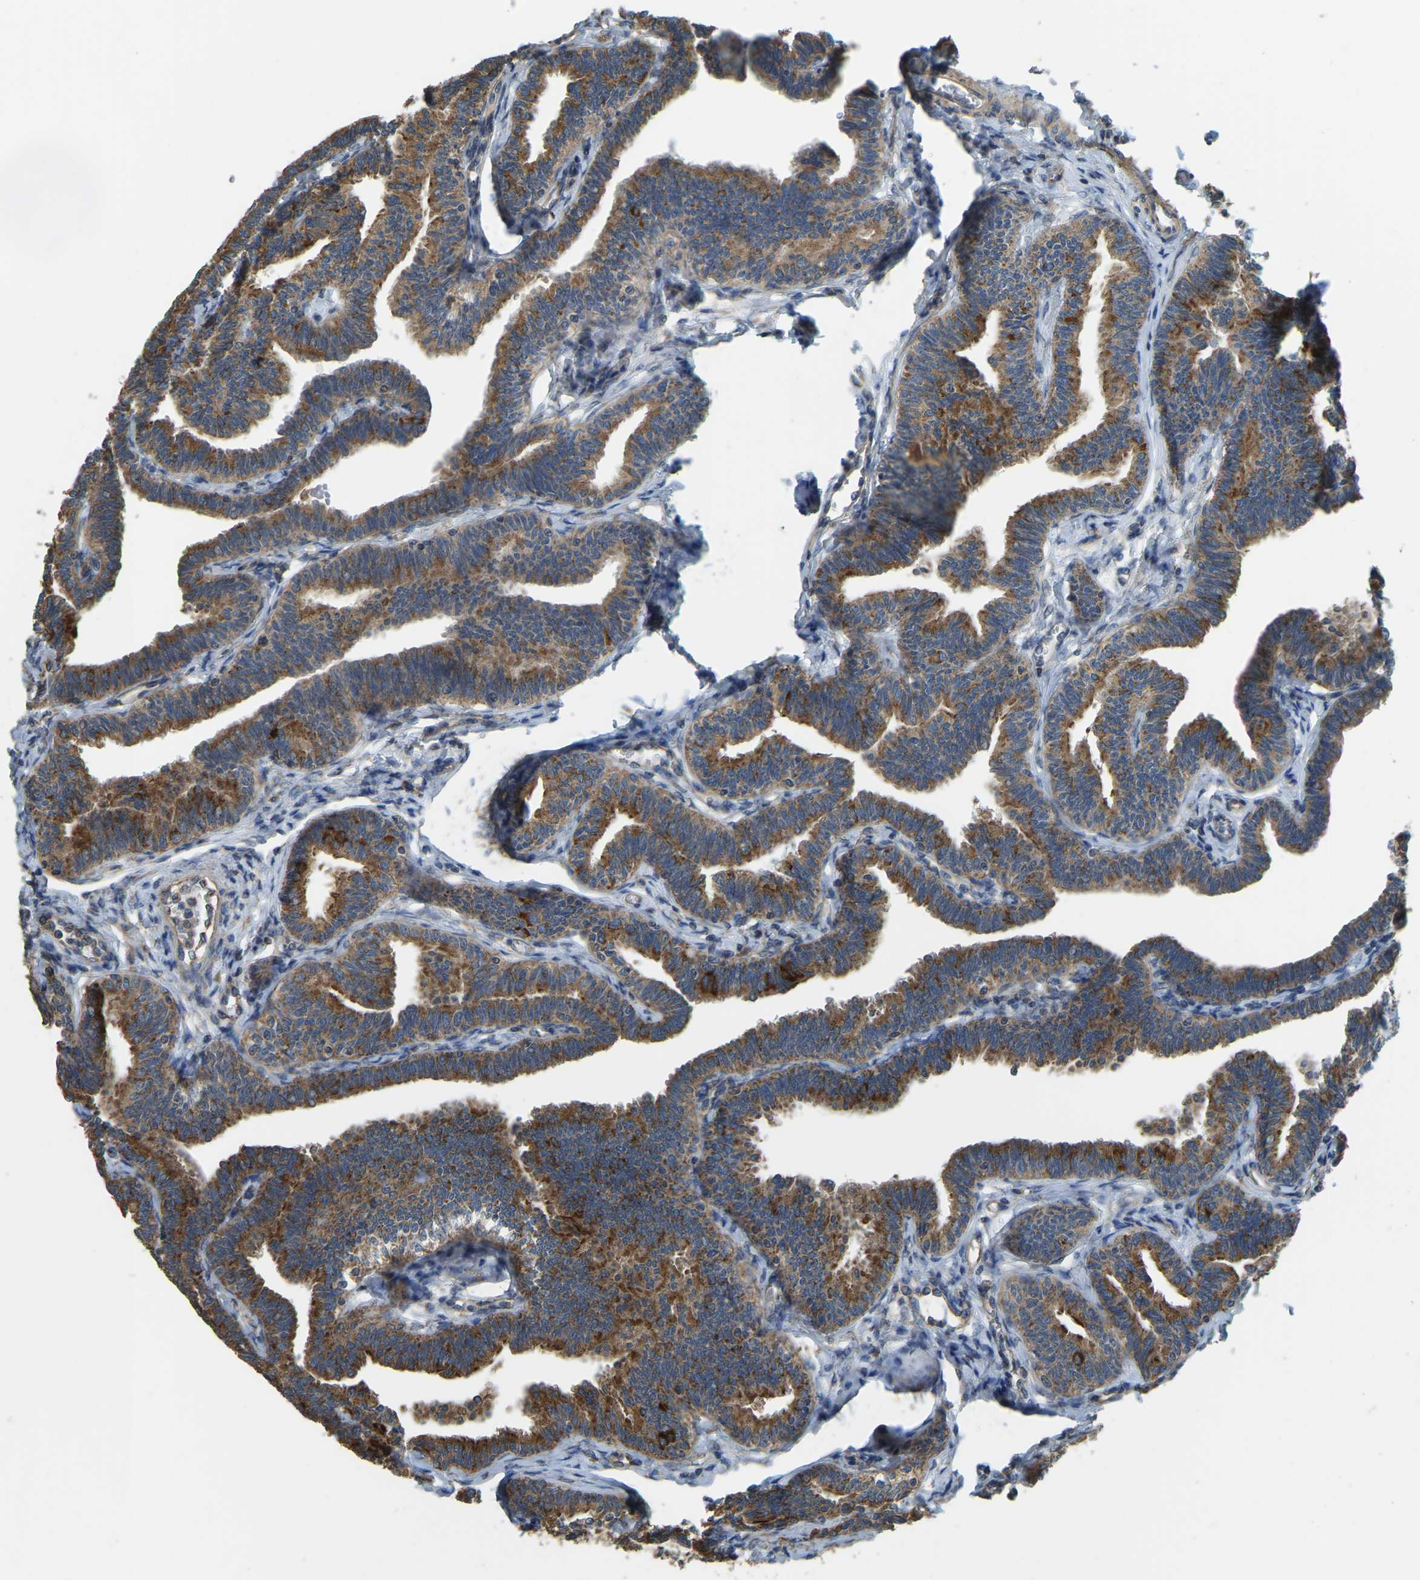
{"staining": {"intensity": "strong", "quantity": ">75%", "location": "cytoplasmic/membranous"}, "tissue": "fallopian tube", "cell_type": "Glandular cells", "image_type": "normal", "snomed": [{"axis": "morphology", "description": "Normal tissue, NOS"}, {"axis": "topography", "description": "Fallopian tube"}, {"axis": "topography", "description": "Ovary"}], "caption": "A brown stain shows strong cytoplasmic/membranous expression of a protein in glandular cells of normal human fallopian tube. (Brightfield microscopy of DAB IHC at high magnification).", "gene": "PSMD7", "patient": {"sex": "female", "age": 23}}